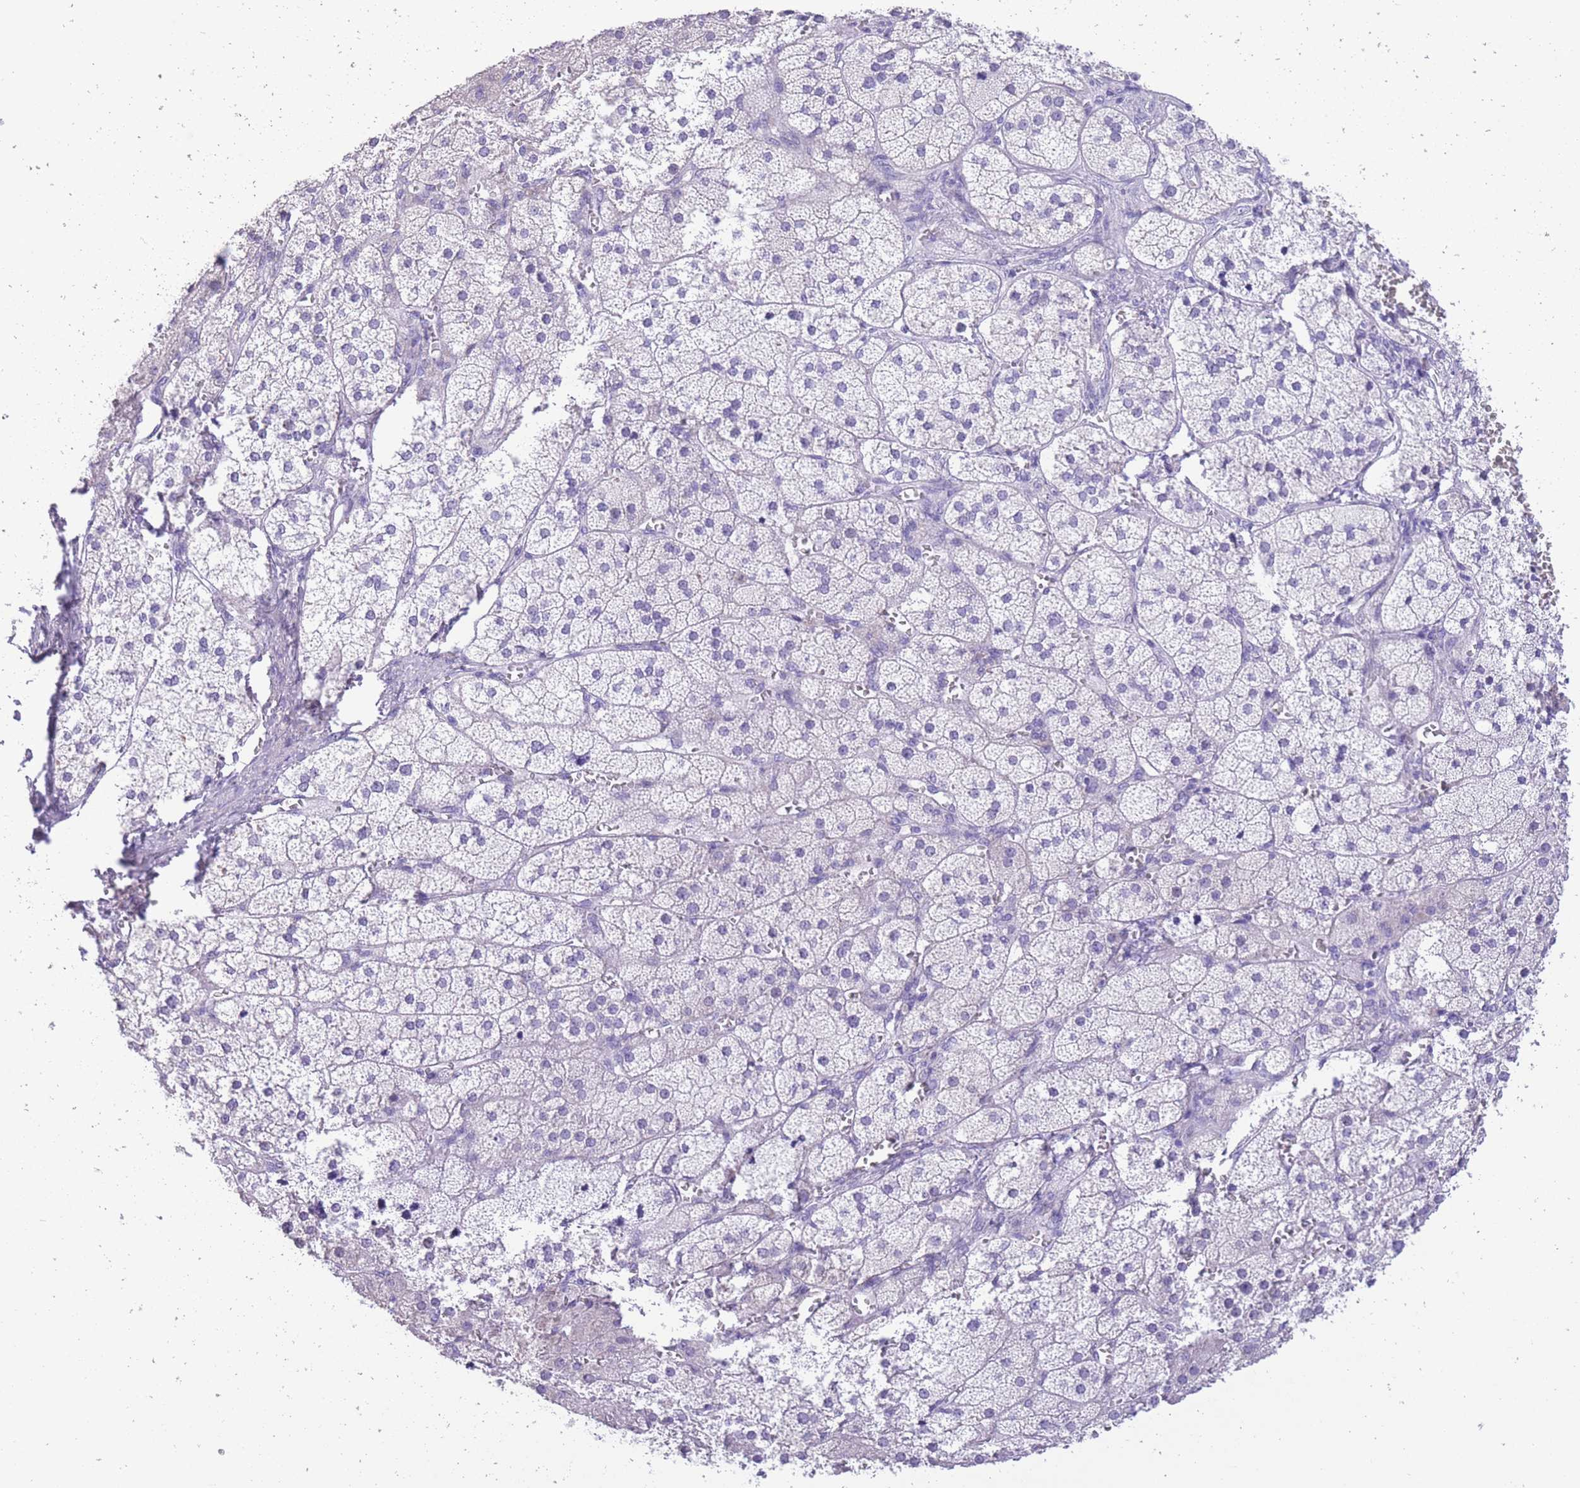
{"staining": {"intensity": "negative", "quantity": "none", "location": "none"}, "tissue": "adrenal gland", "cell_type": "Glandular cells", "image_type": "normal", "snomed": [{"axis": "morphology", "description": "Normal tissue, NOS"}, {"axis": "topography", "description": "Adrenal gland"}], "caption": "IHC histopathology image of benign adrenal gland: adrenal gland stained with DAB (3,3'-diaminobenzidine) reveals no significant protein staining in glandular cells. The staining is performed using DAB brown chromogen with nuclei counter-stained in using hematoxylin.", "gene": "RAI2", "patient": {"sex": "female", "age": 52}}